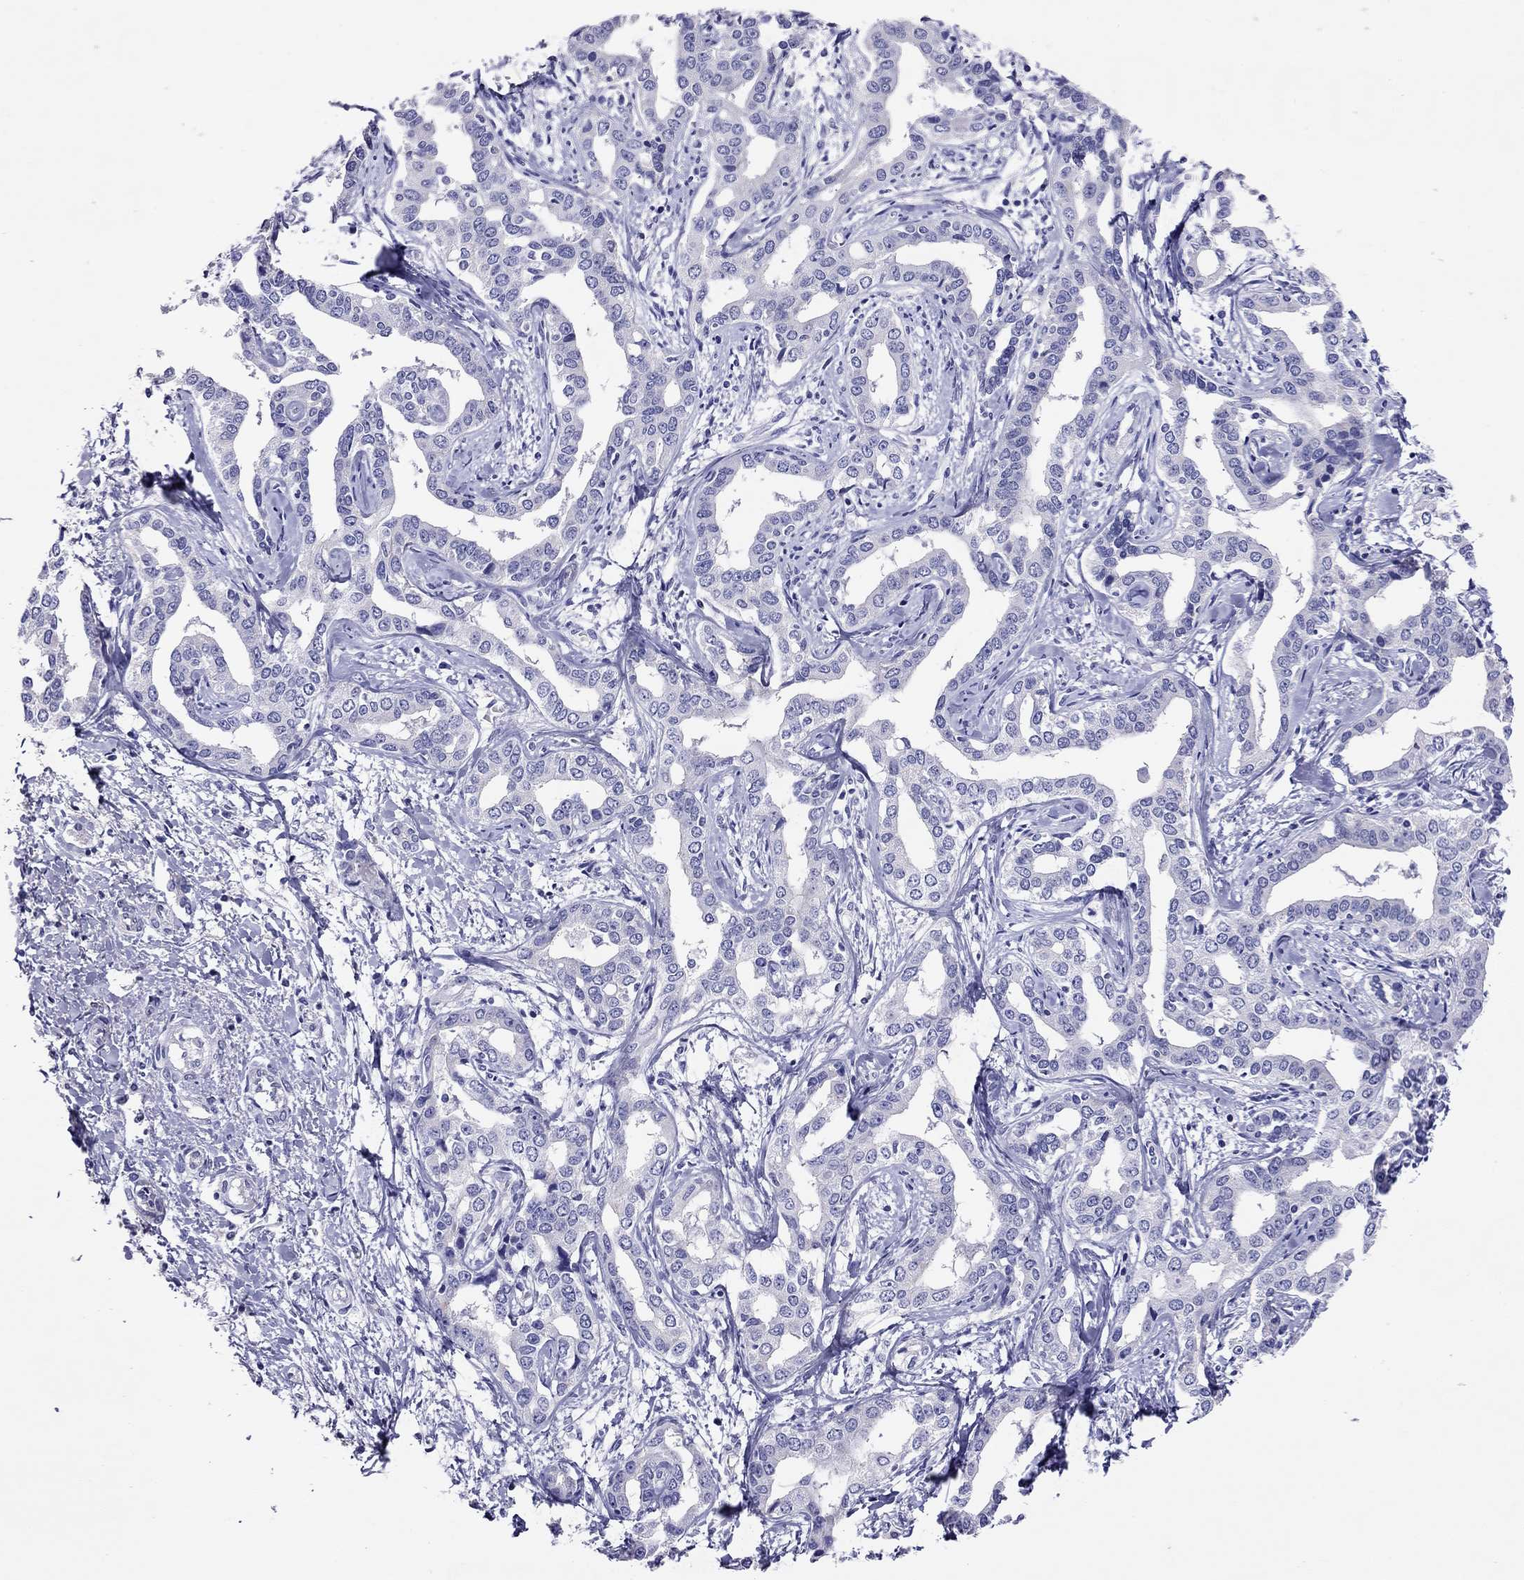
{"staining": {"intensity": "negative", "quantity": "none", "location": "none"}, "tissue": "liver cancer", "cell_type": "Tumor cells", "image_type": "cancer", "snomed": [{"axis": "morphology", "description": "Cholangiocarcinoma"}, {"axis": "topography", "description": "Liver"}], "caption": "The histopathology image demonstrates no staining of tumor cells in liver cancer (cholangiocarcinoma). (DAB IHC, high magnification).", "gene": "CAPNS2", "patient": {"sex": "male", "age": 59}}